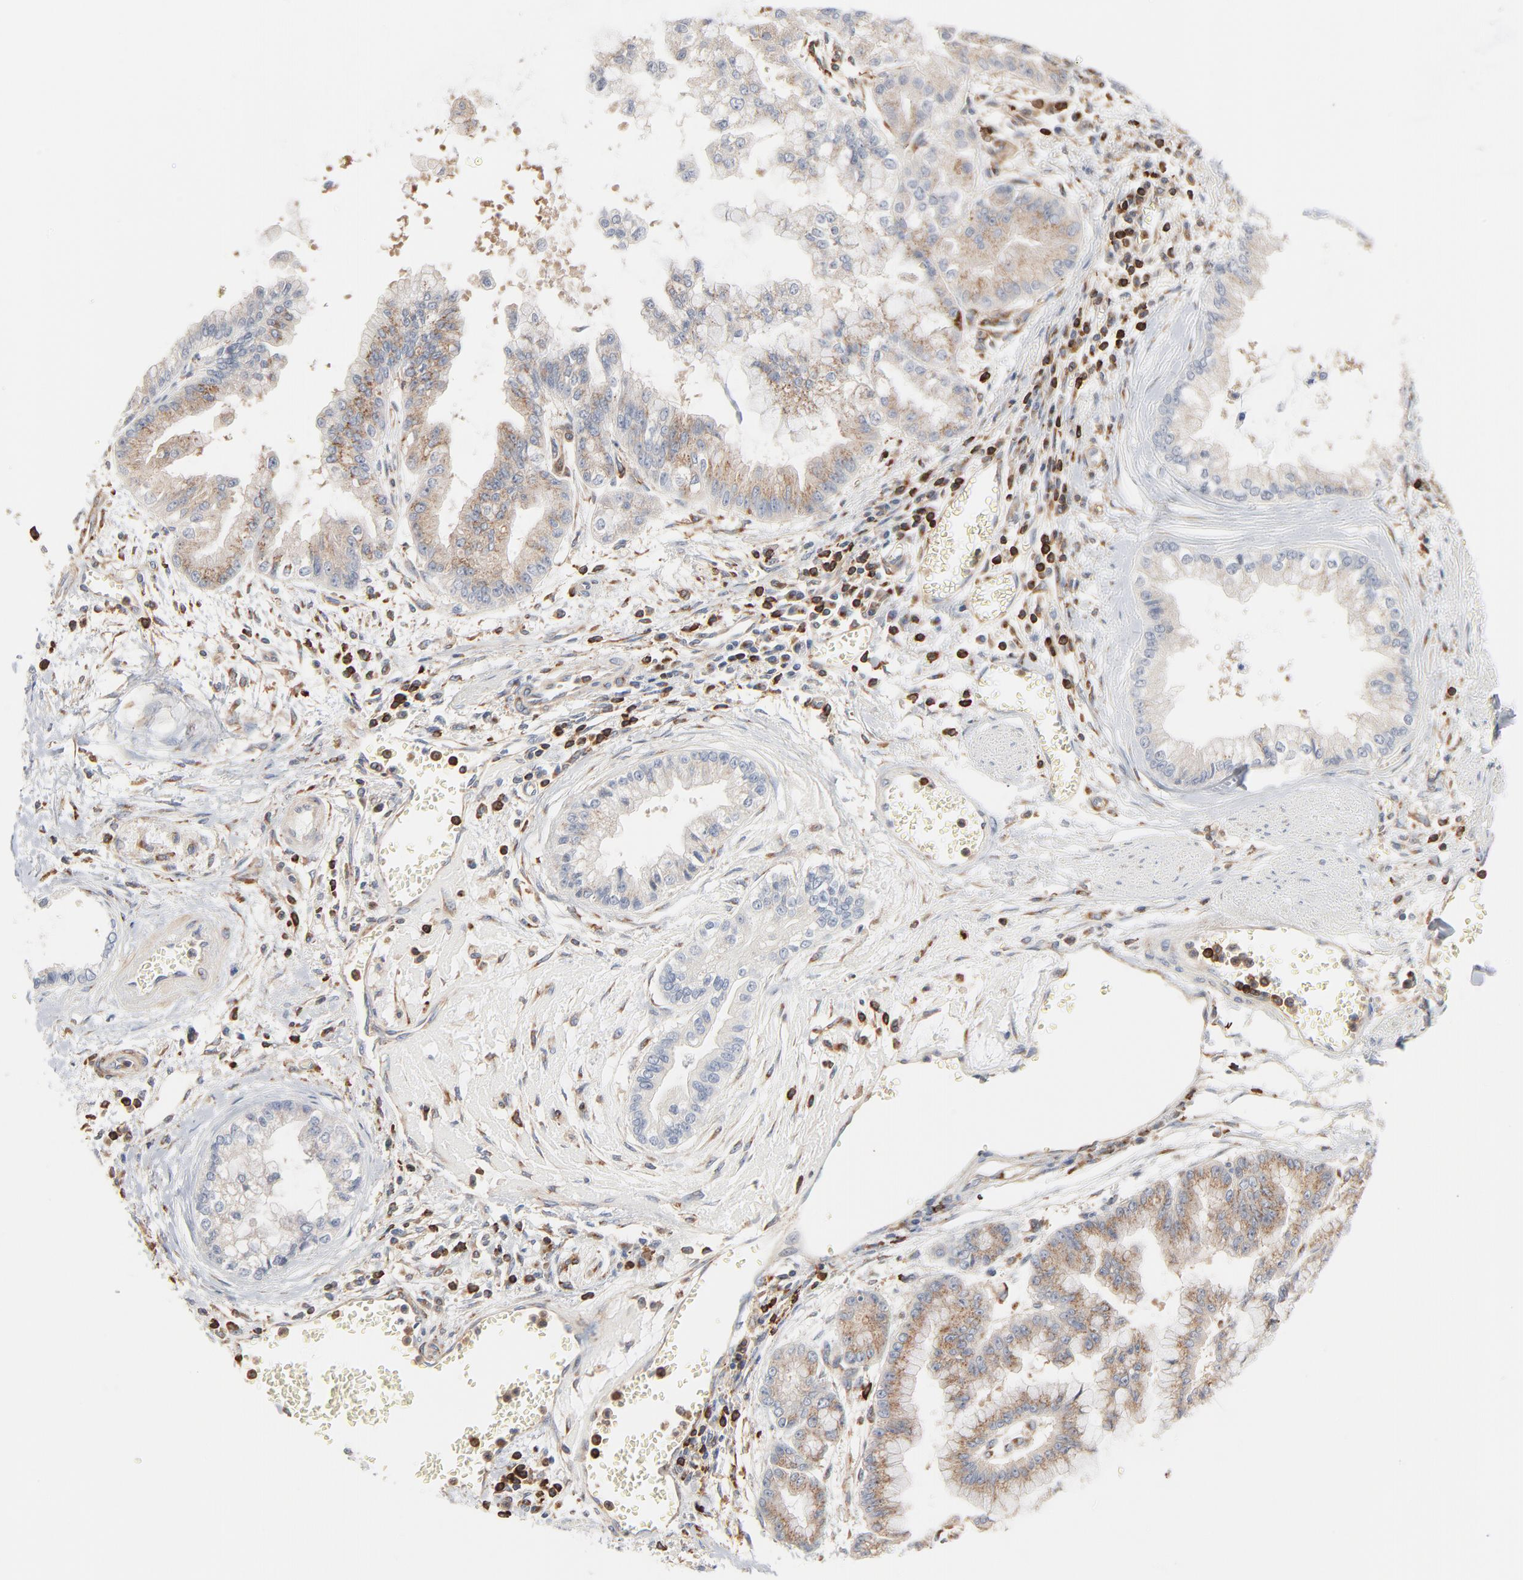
{"staining": {"intensity": "weak", "quantity": ">75%", "location": "cytoplasmic/membranous"}, "tissue": "liver cancer", "cell_type": "Tumor cells", "image_type": "cancer", "snomed": [{"axis": "morphology", "description": "Cholangiocarcinoma"}, {"axis": "topography", "description": "Liver"}], "caption": "High-magnification brightfield microscopy of liver cholangiocarcinoma stained with DAB (3,3'-diaminobenzidine) (brown) and counterstained with hematoxylin (blue). tumor cells exhibit weak cytoplasmic/membranous staining is present in approximately>75% of cells.", "gene": "SH3KBP1", "patient": {"sex": "female", "age": 79}}